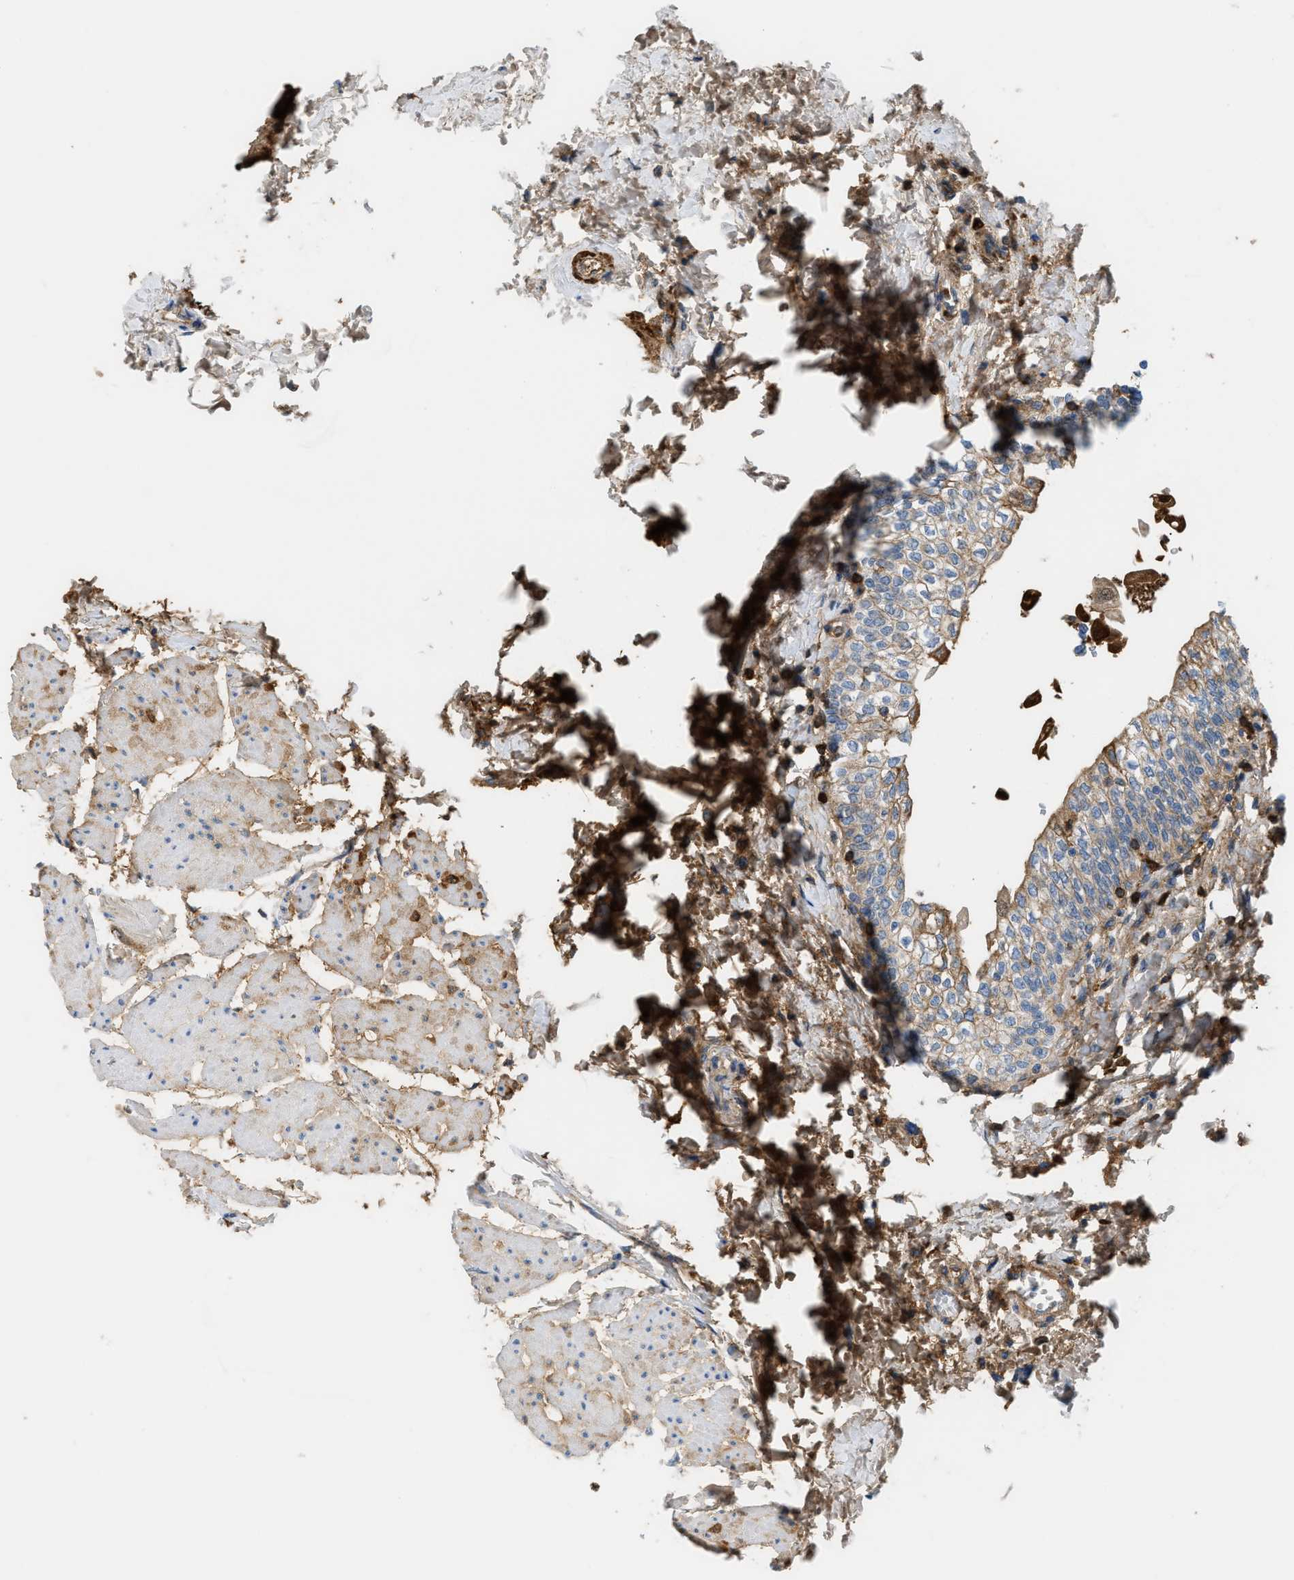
{"staining": {"intensity": "moderate", "quantity": "25%-75%", "location": "cytoplasmic/membranous"}, "tissue": "urinary bladder", "cell_type": "Urothelial cells", "image_type": "normal", "snomed": [{"axis": "morphology", "description": "Normal tissue, NOS"}, {"axis": "topography", "description": "Urinary bladder"}], "caption": "Brown immunohistochemical staining in benign urinary bladder exhibits moderate cytoplasmic/membranous expression in about 25%-75% of urothelial cells.", "gene": "CFI", "patient": {"sex": "male", "age": 55}}